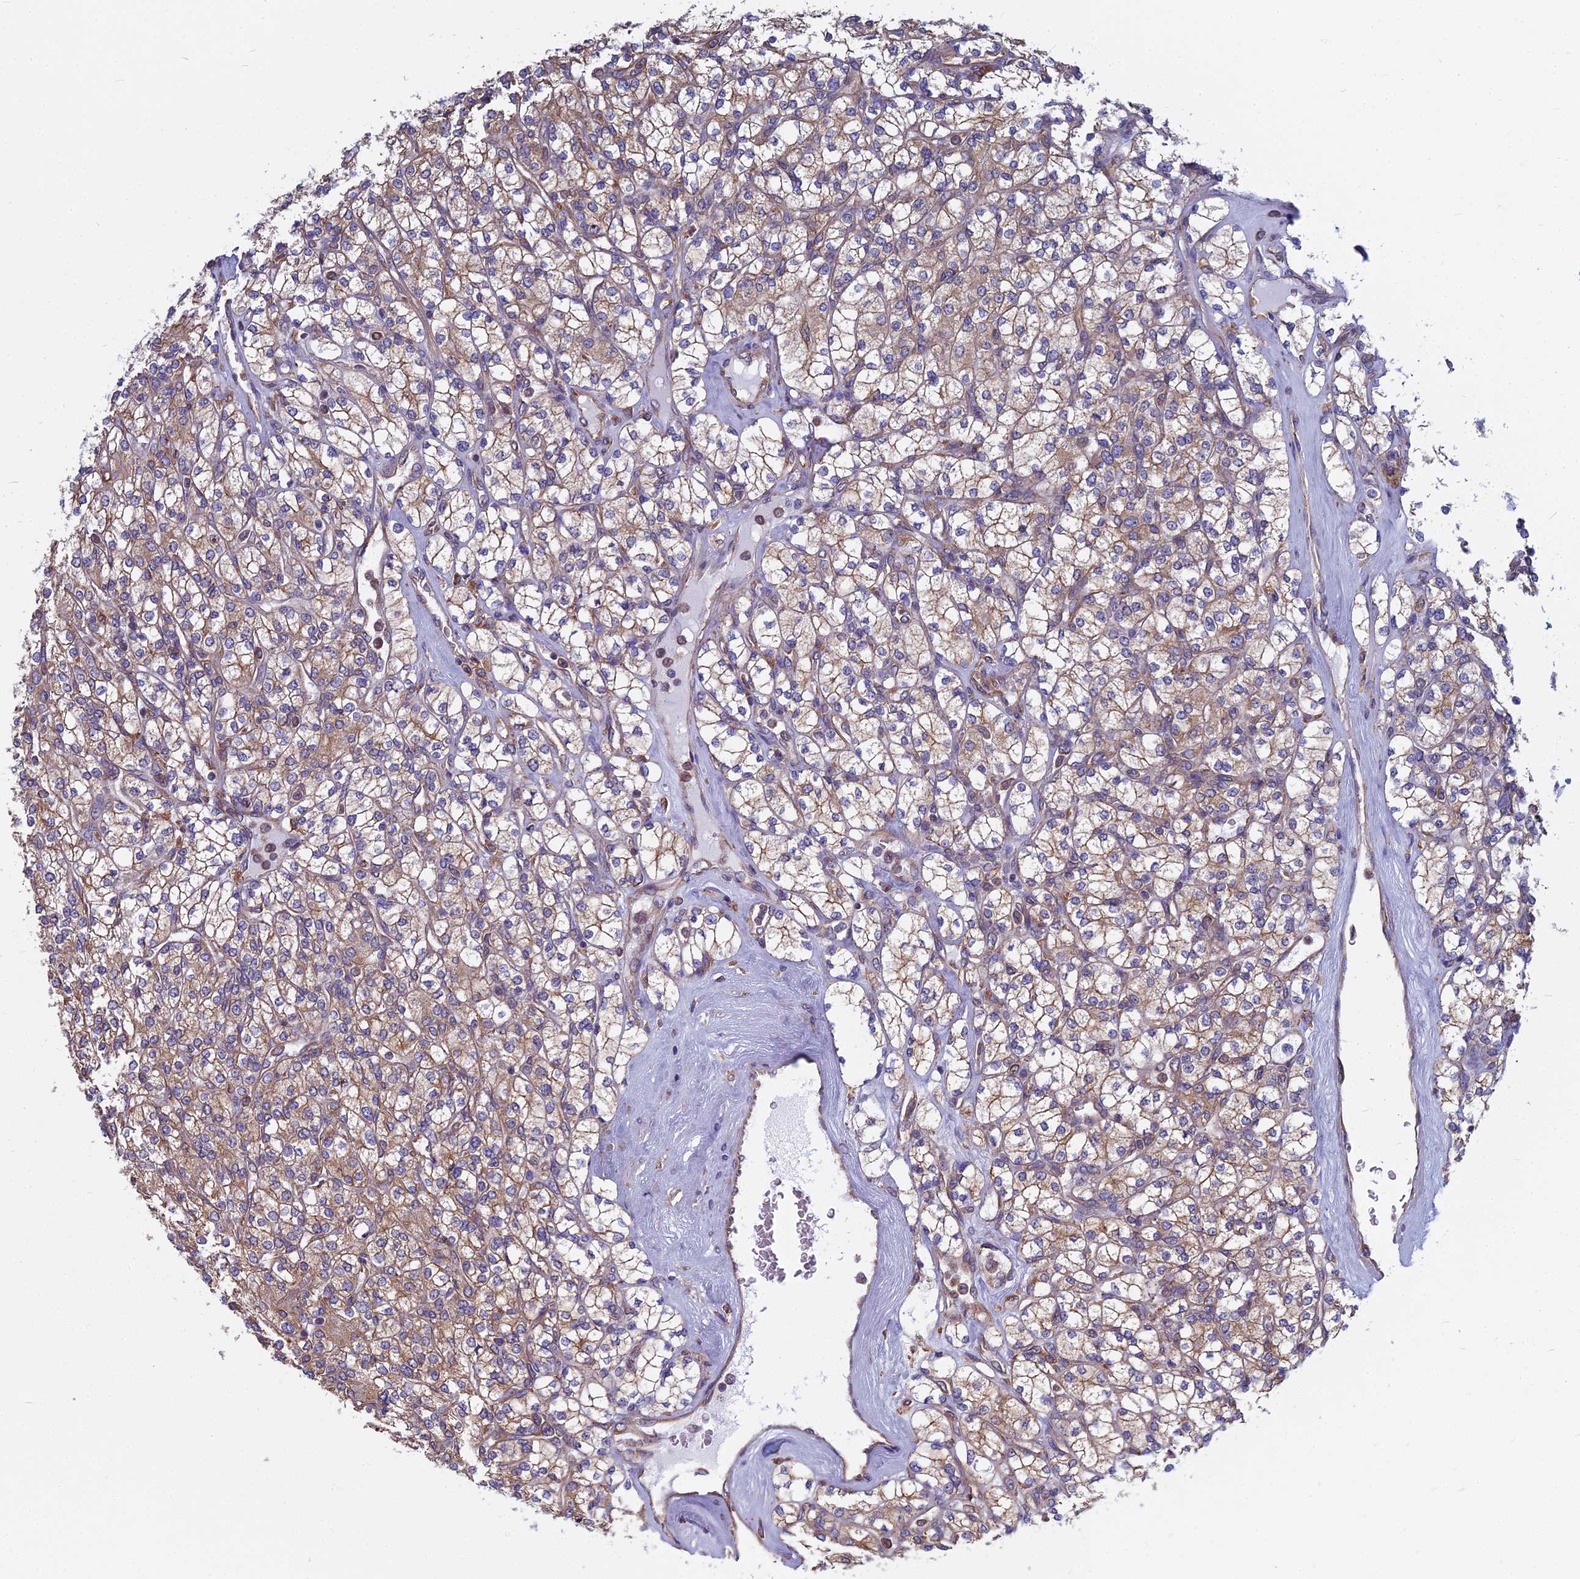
{"staining": {"intensity": "moderate", "quantity": "25%-75%", "location": "cytoplasmic/membranous"}, "tissue": "renal cancer", "cell_type": "Tumor cells", "image_type": "cancer", "snomed": [{"axis": "morphology", "description": "Adenocarcinoma, NOS"}, {"axis": "topography", "description": "Kidney"}], "caption": "Renal cancer (adenocarcinoma) stained with immunohistochemistry displays moderate cytoplasmic/membranous staining in approximately 25%-75% of tumor cells. (DAB (3,3'-diaminobenzidine) IHC, brown staining for protein, blue staining for nuclei).", "gene": "KIAA1143", "patient": {"sex": "male", "age": 77}}